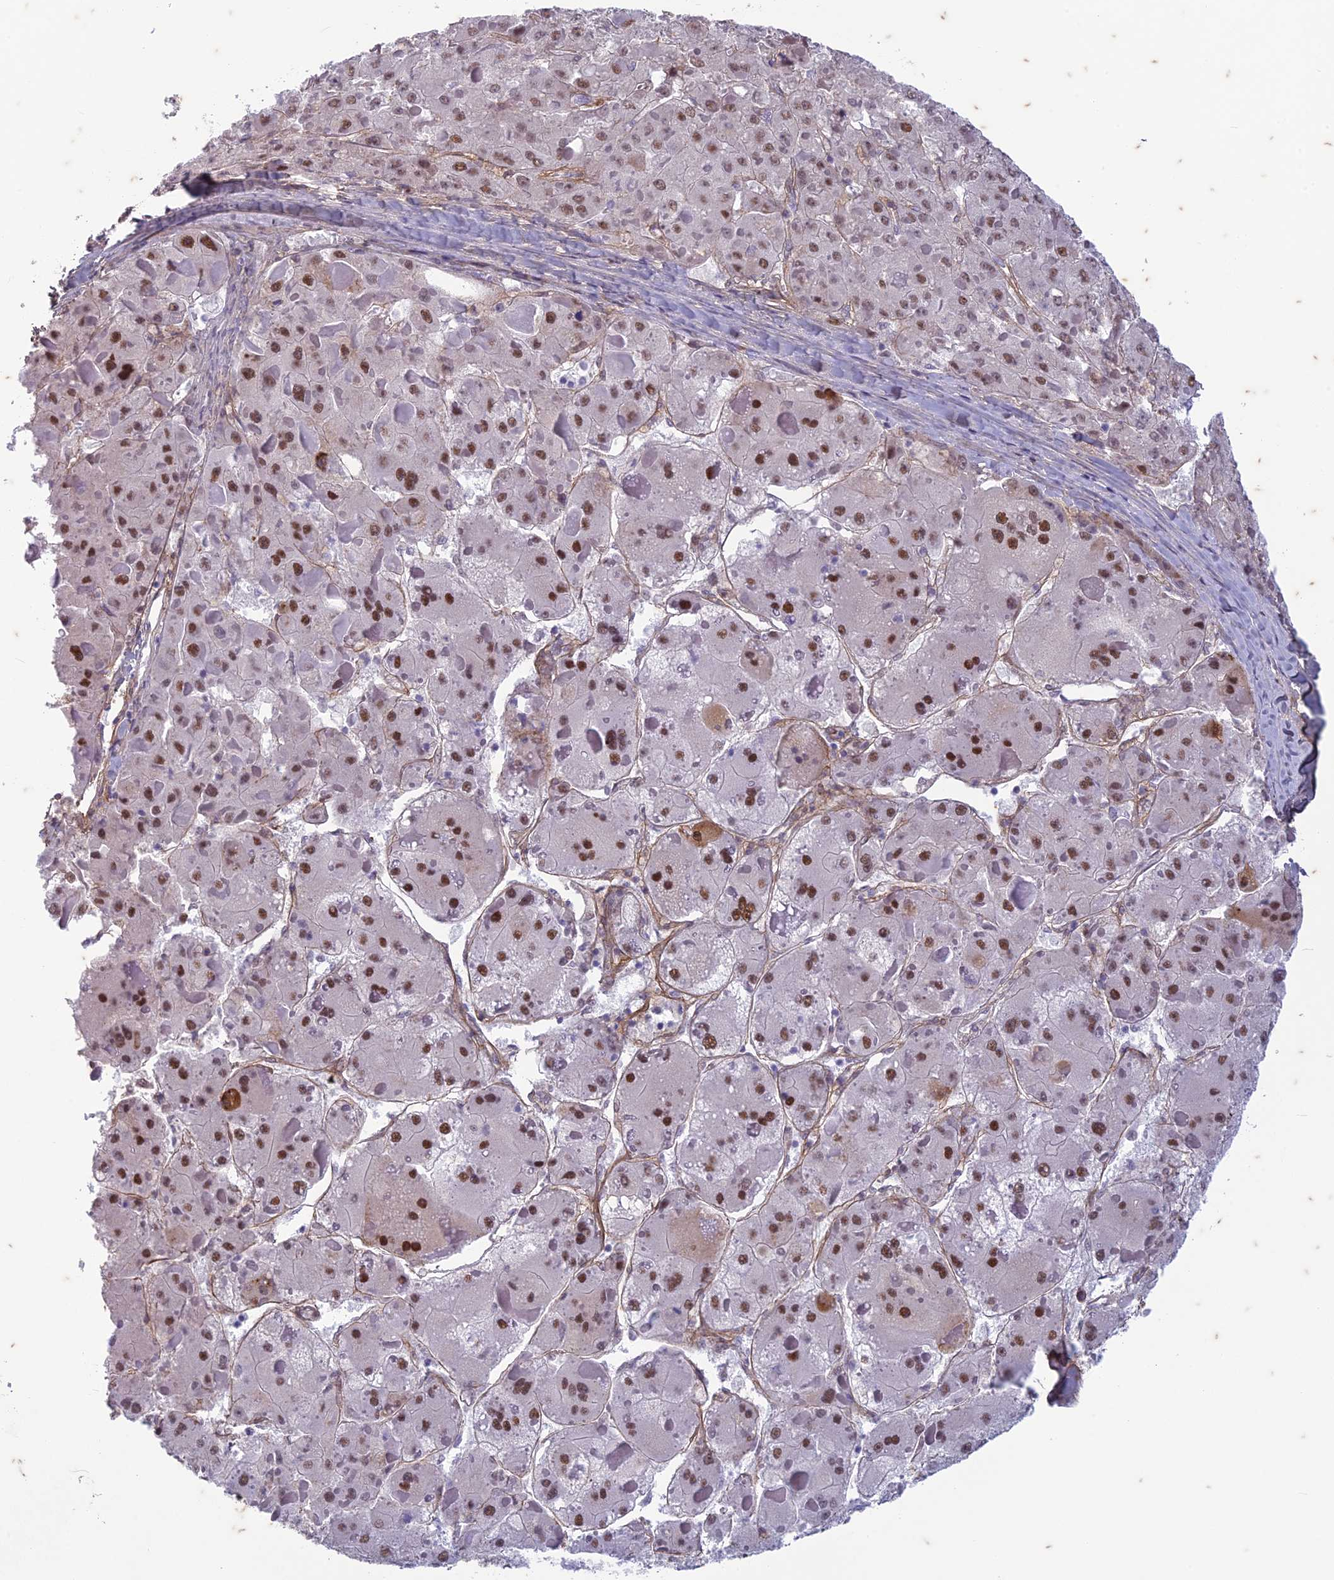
{"staining": {"intensity": "moderate", "quantity": ">75%", "location": "nuclear"}, "tissue": "liver cancer", "cell_type": "Tumor cells", "image_type": "cancer", "snomed": [{"axis": "morphology", "description": "Carcinoma, Hepatocellular, NOS"}, {"axis": "topography", "description": "Liver"}], "caption": "Tumor cells show moderate nuclear expression in about >75% of cells in liver hepatocellular carcinoma.", "gene": "PABPN1L", "patient": {"sex": "female", "age": 73}}